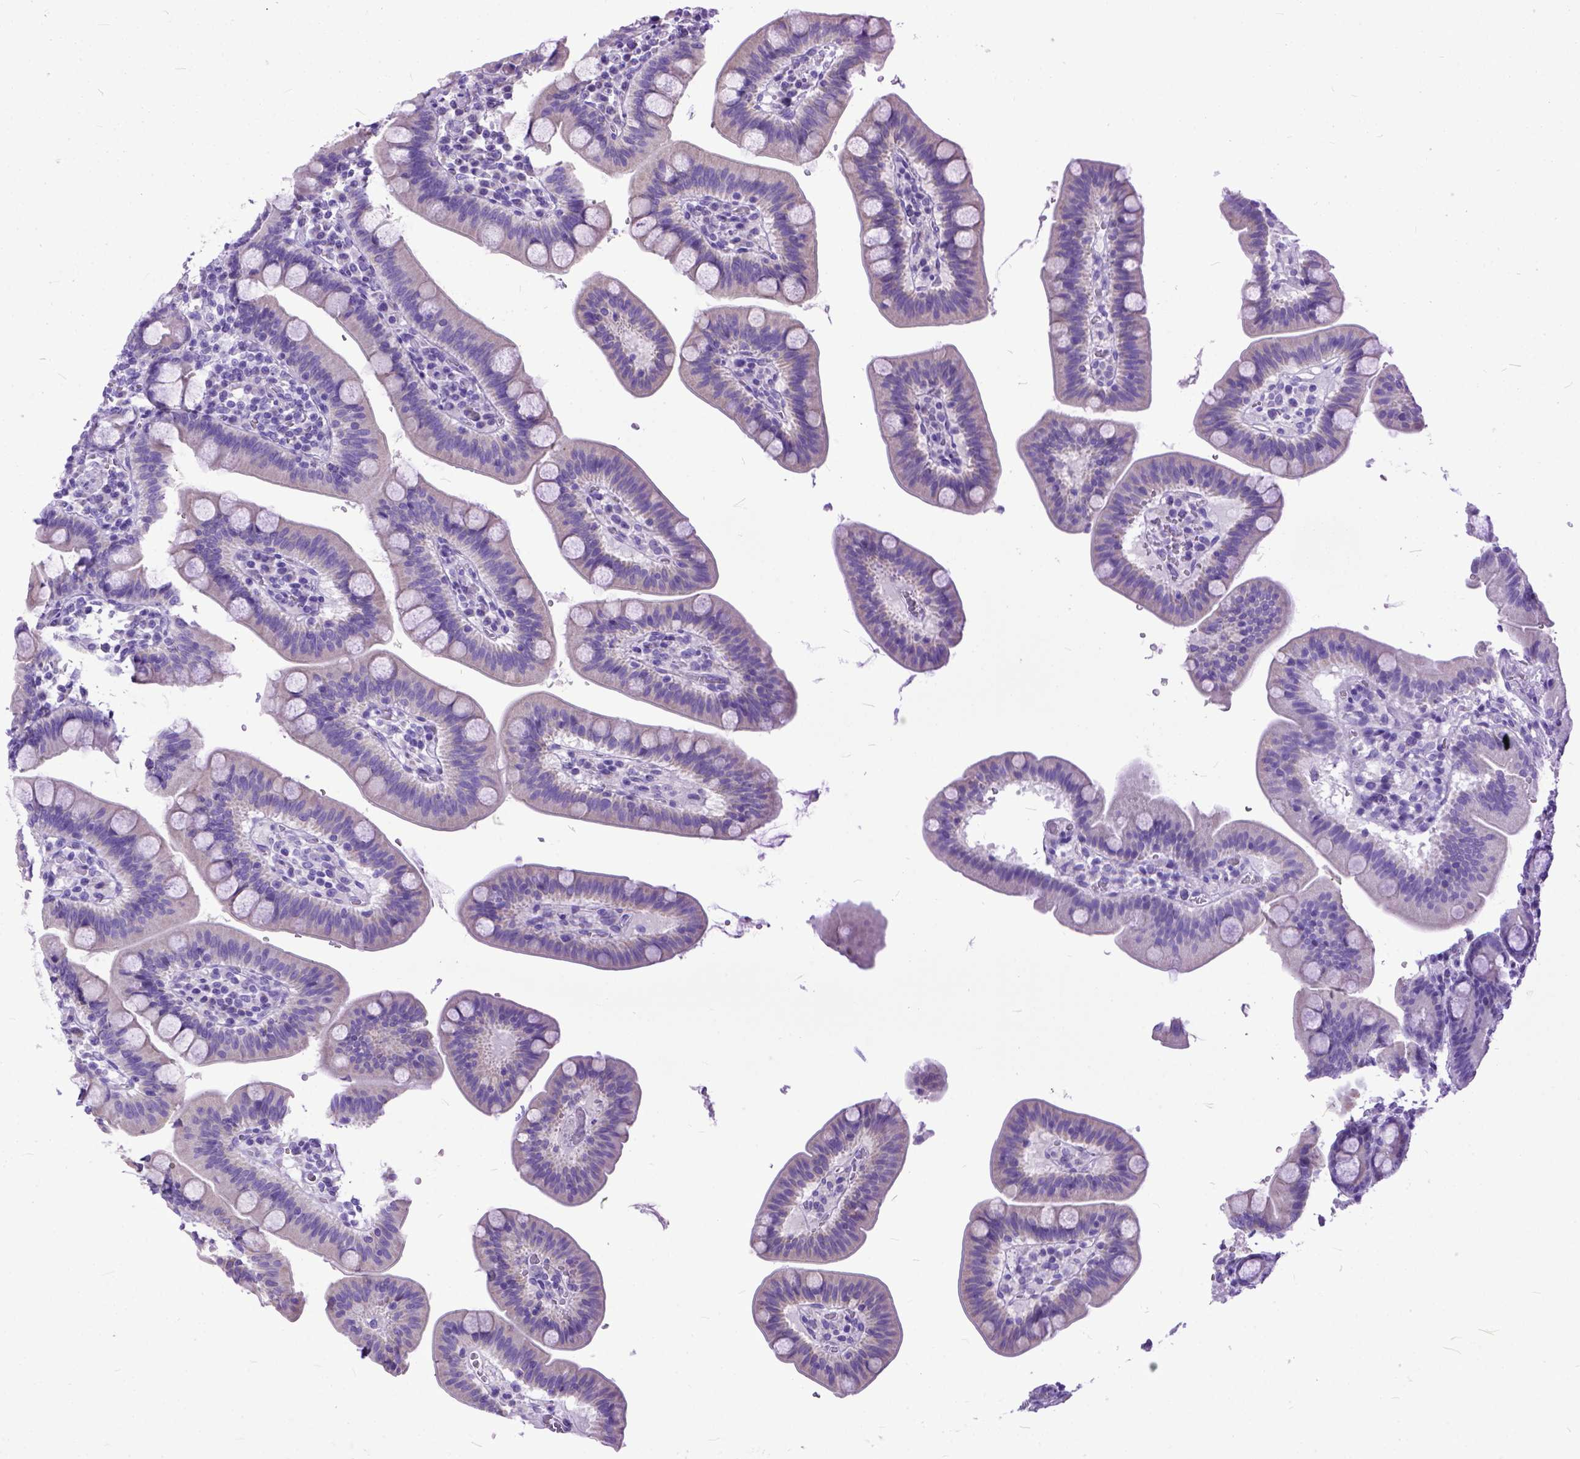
{"staining": {"intensity": "negative", "quantity": "none", "location": "none"}, "tissue": "duodenum", "cell_type": "Glandular cells", "image_type": "normal", "snomed": [{"axis": "morphology", "description": "Normal tissue, NOS"}, {"axis": "topography", "description": "Pancreas"}, {"axis": "topography", "description": "Duodenum"}], "caption": "Image shows no protein staining in glandular cells of normal duodenum. (DAB (3,3'-diaminobenzidine) immunohistochemistry with hematoxylin counter stain).", "gene": "PPL", "patient": {"sex": "male", "age": 59}}